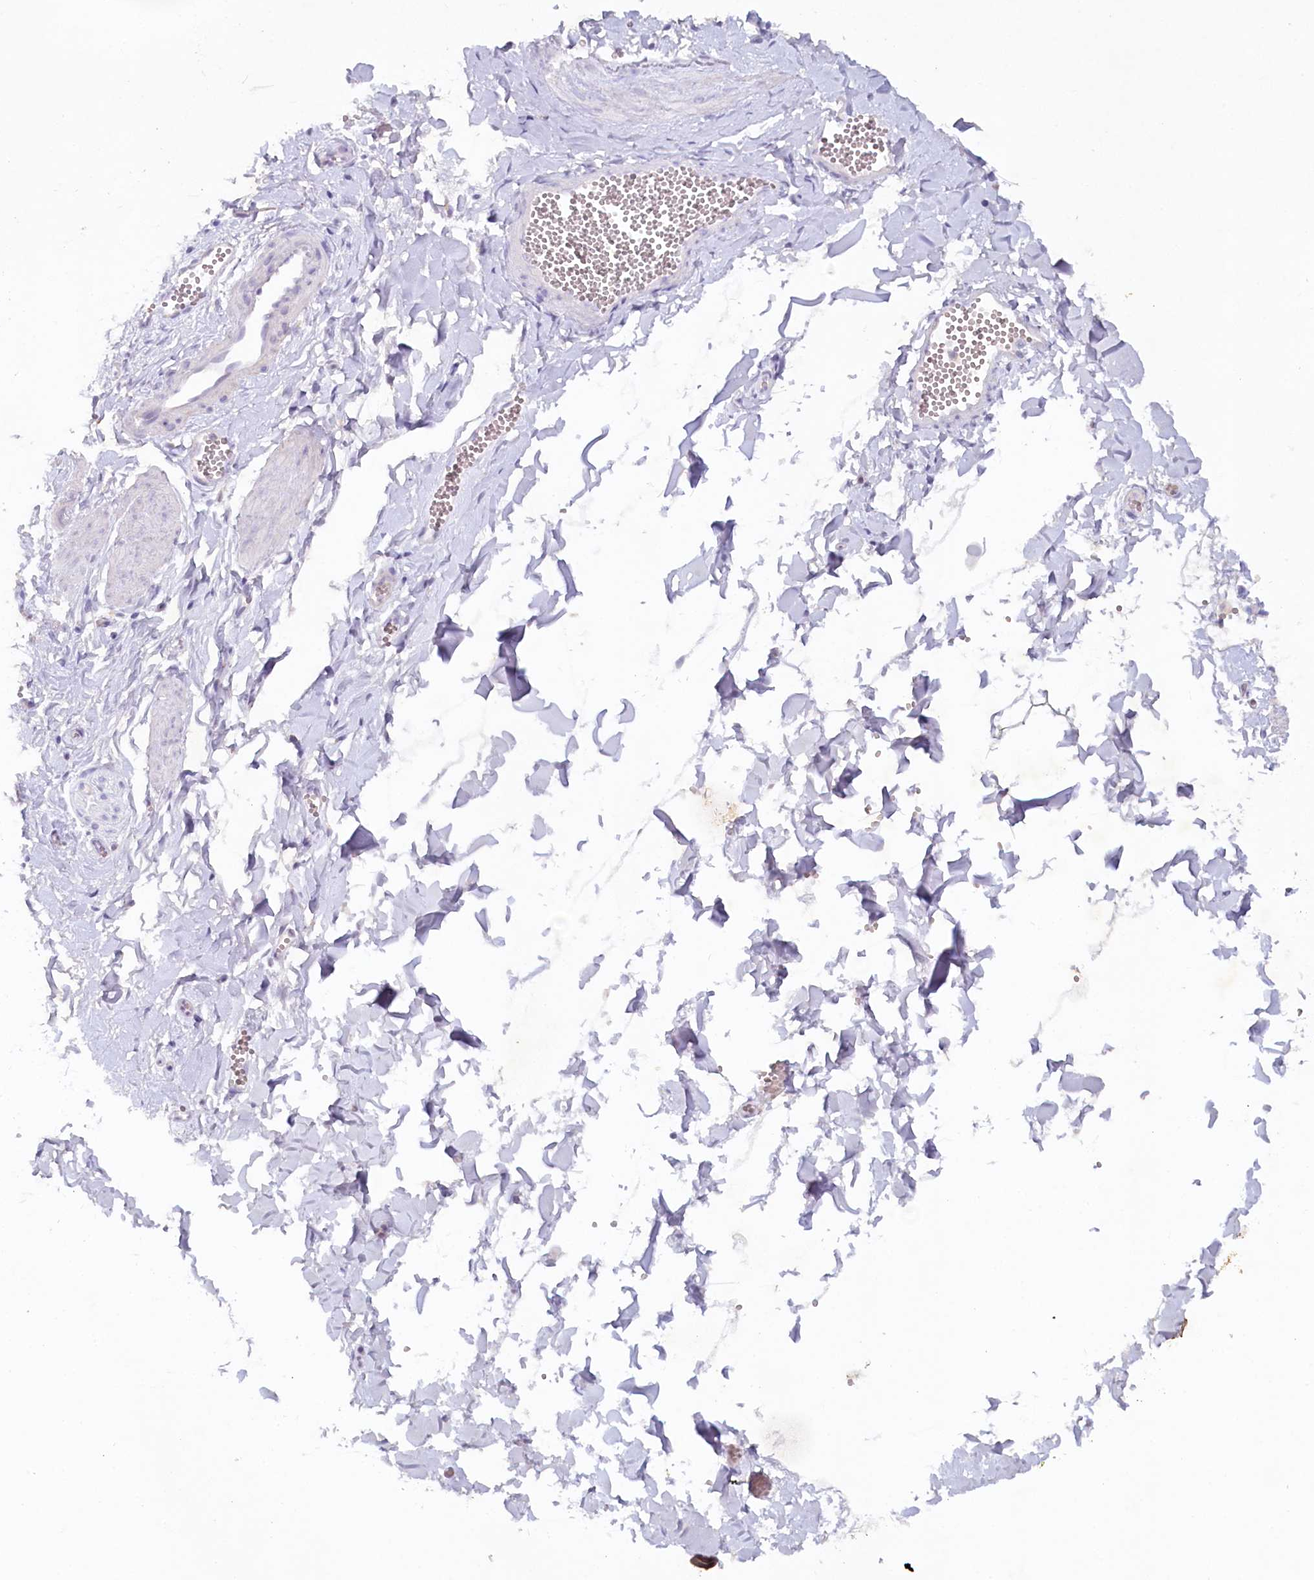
{"staining": {"intensity": "negative", "quantity": "none", "location": "none"}, "tissue": "adipose tissue", "cell_type": "Adipocytes", "image_type": "normal", "snomed": [{"axis": "morphology", "description": "Normal tissue, NOS"}, {"axis": "topography", "description": "Gallbladder"}, {"axis": "topography", "description": "Peripheral nerve tissue"}], "caption": "The photomicrograph demonstrates no significant positivity in adipocytes of adipose tissue. The staining is performed using DAB (3,3'-diaminobenzidine) brown chromogen with nuclei counter-stained in using hematoxylin.", "gene": "PSAPL1", "patient": {"sex": "male", "age": 38}}